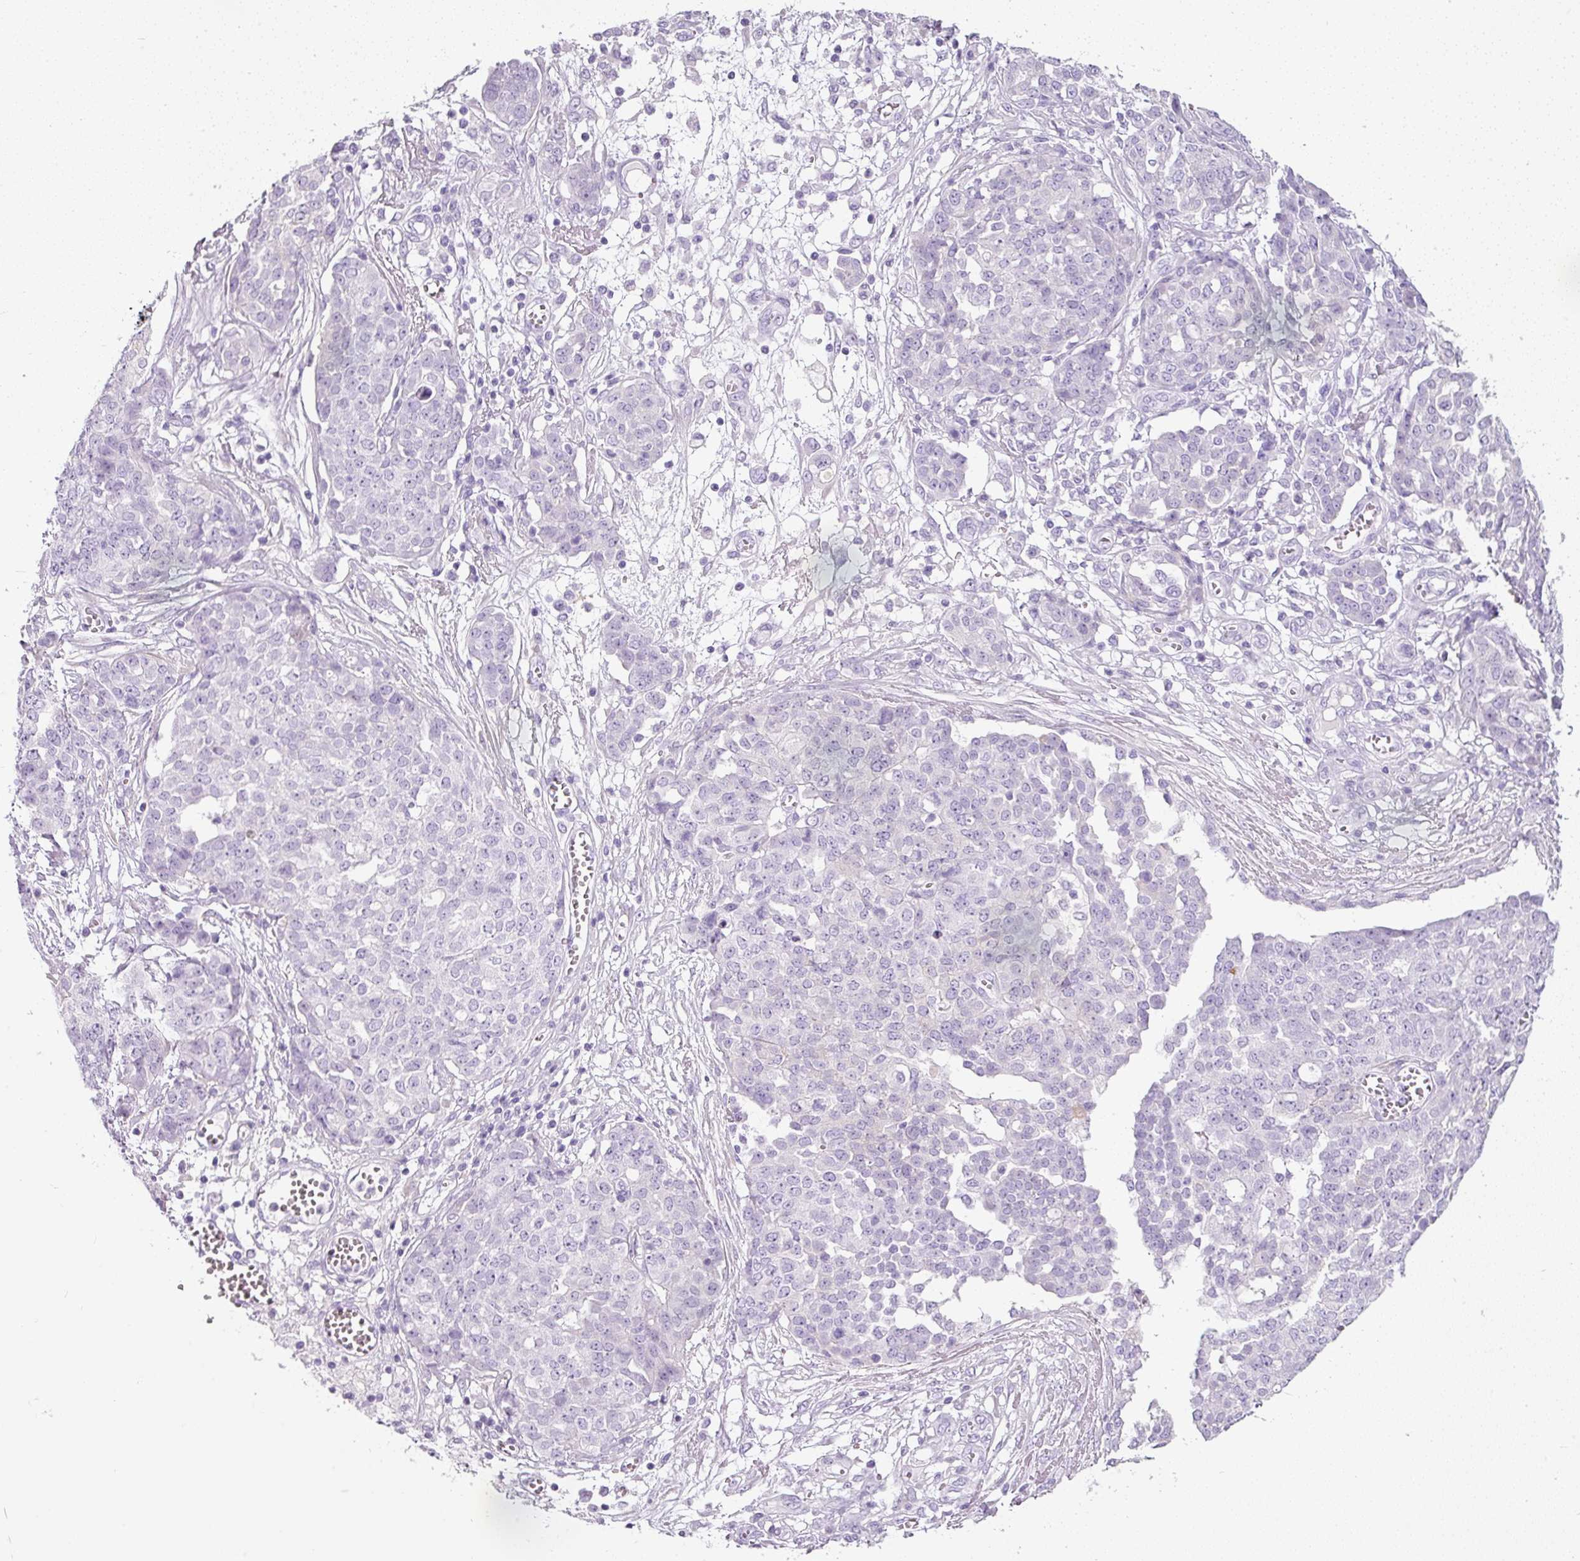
{"staining": {"intensity": "negative", "quantity": "none", "location": "none"}, "tissue": "ovarian cancer", "cell_type": "Tumor cells", "image_type": "cancer", "snomed": [{"axis": "morphology", "description": "Cystadenocarcinoma, serous, NOS"}, {"axis": "topography", "description": "Soft tissue"}, {"axis": "topography", "description": "Ovary"}], "caption": "IHC image of neoplastic tissue: ovarian cancer (serous cystadenocarcinoma) stained with DAB reveals no significant protein staining in tumor cells.", "gene": "DNM1", "patient": {"sex": "female", "age": 57}}